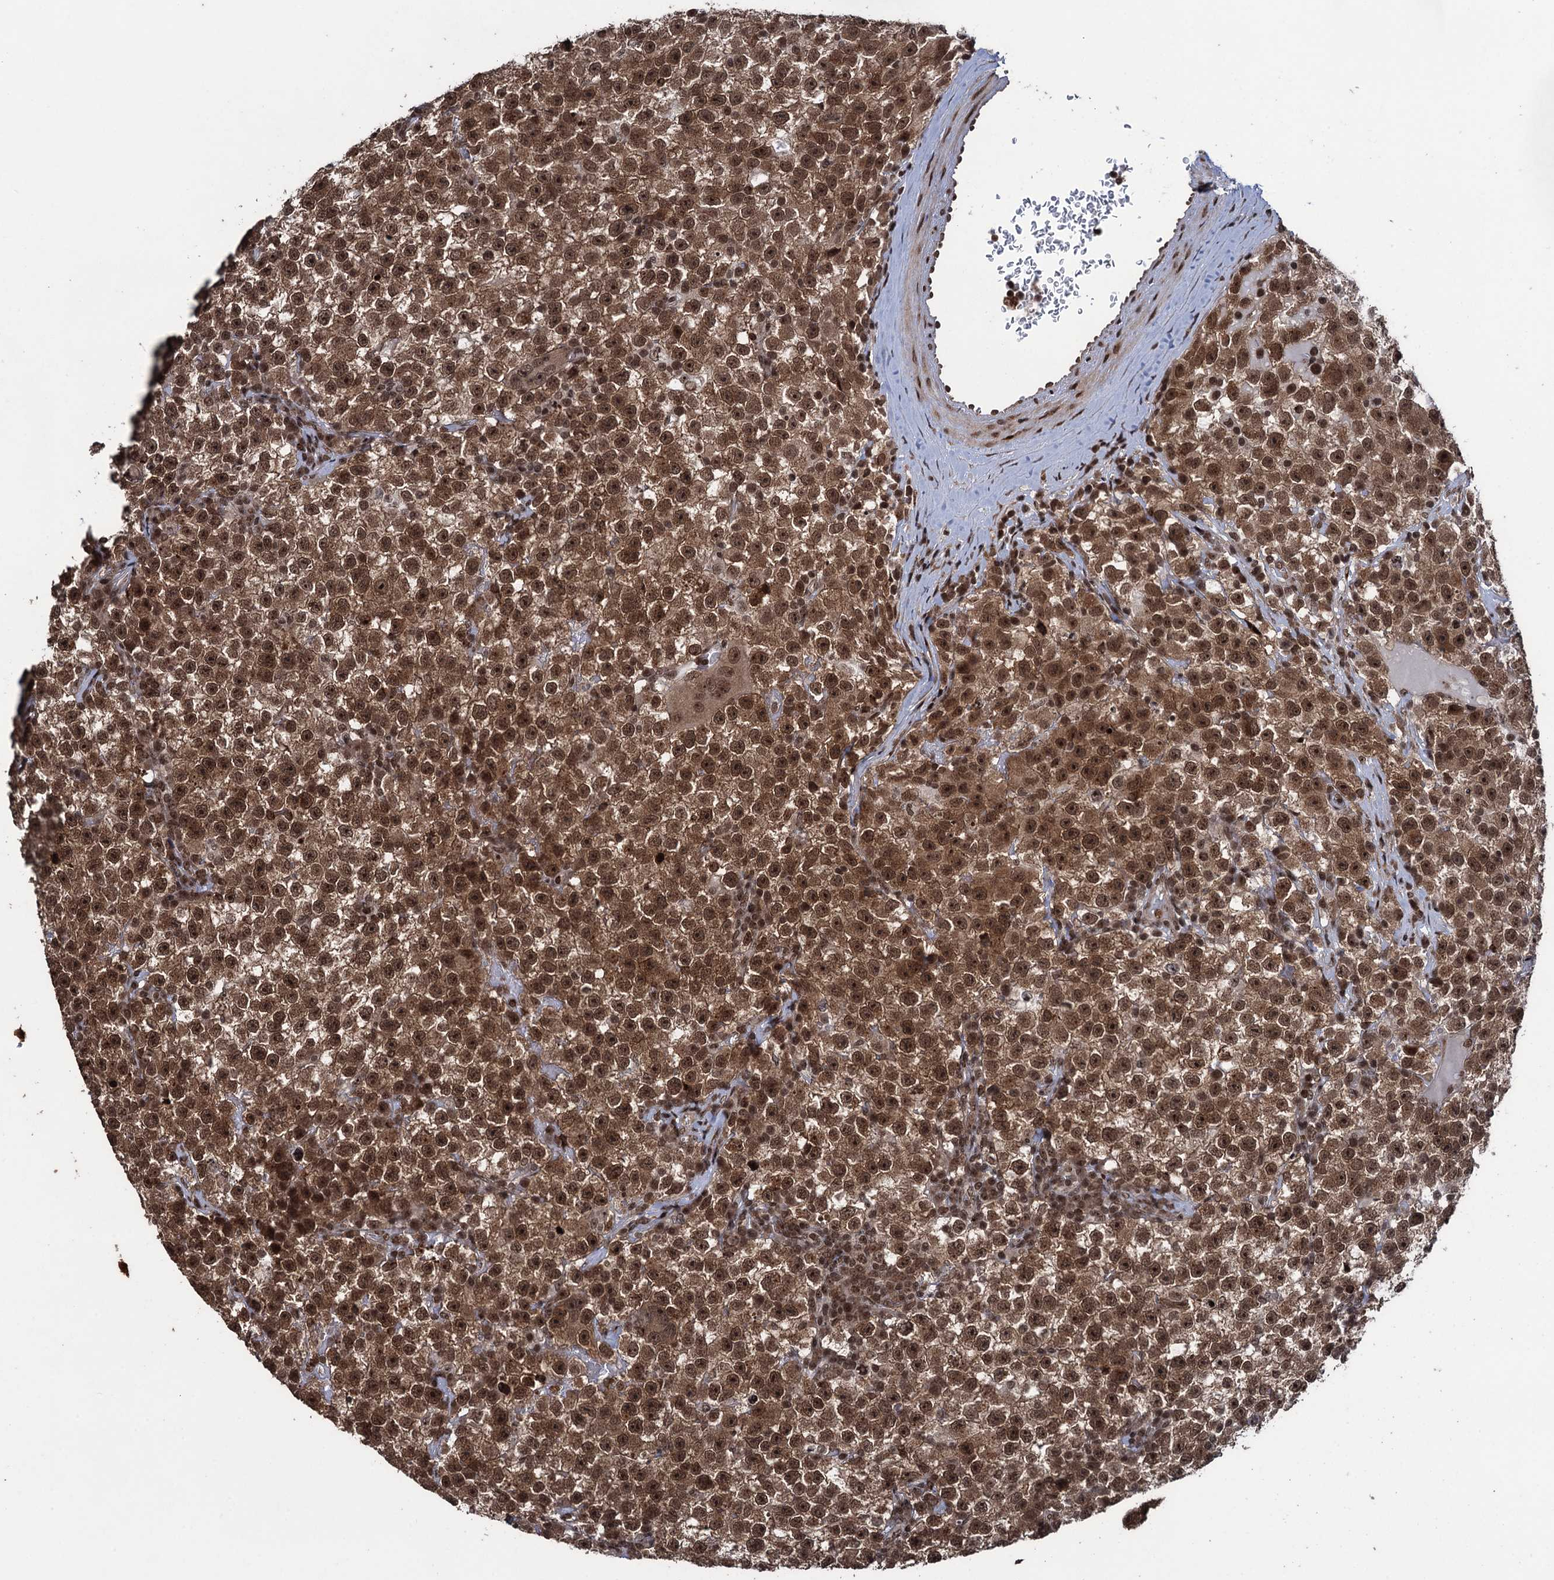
{"staining": {"intensity": "moderate", "quantity": ">75%", "location": "cytoplasmic/membranous,nuclear"}, "tissue": "testis cancer", "cell_type": "Tumor cells", "image_type": "cancer", "snomed": [{"axis": "morphology", "description": "Seminoma, NOS"}, {"axis": "topography", "description": "Testis"}], "caption": "Brown immunohistochemical staining in human testis seminoma displays moderate cytoplasmic/membranous and nuclear staining in about >75% of tumor cells. (Brightfield microscopy of DAB IHC at high magnification).", "gene": "ZNF169", "patient": {"sex": "male", "age": 22}}